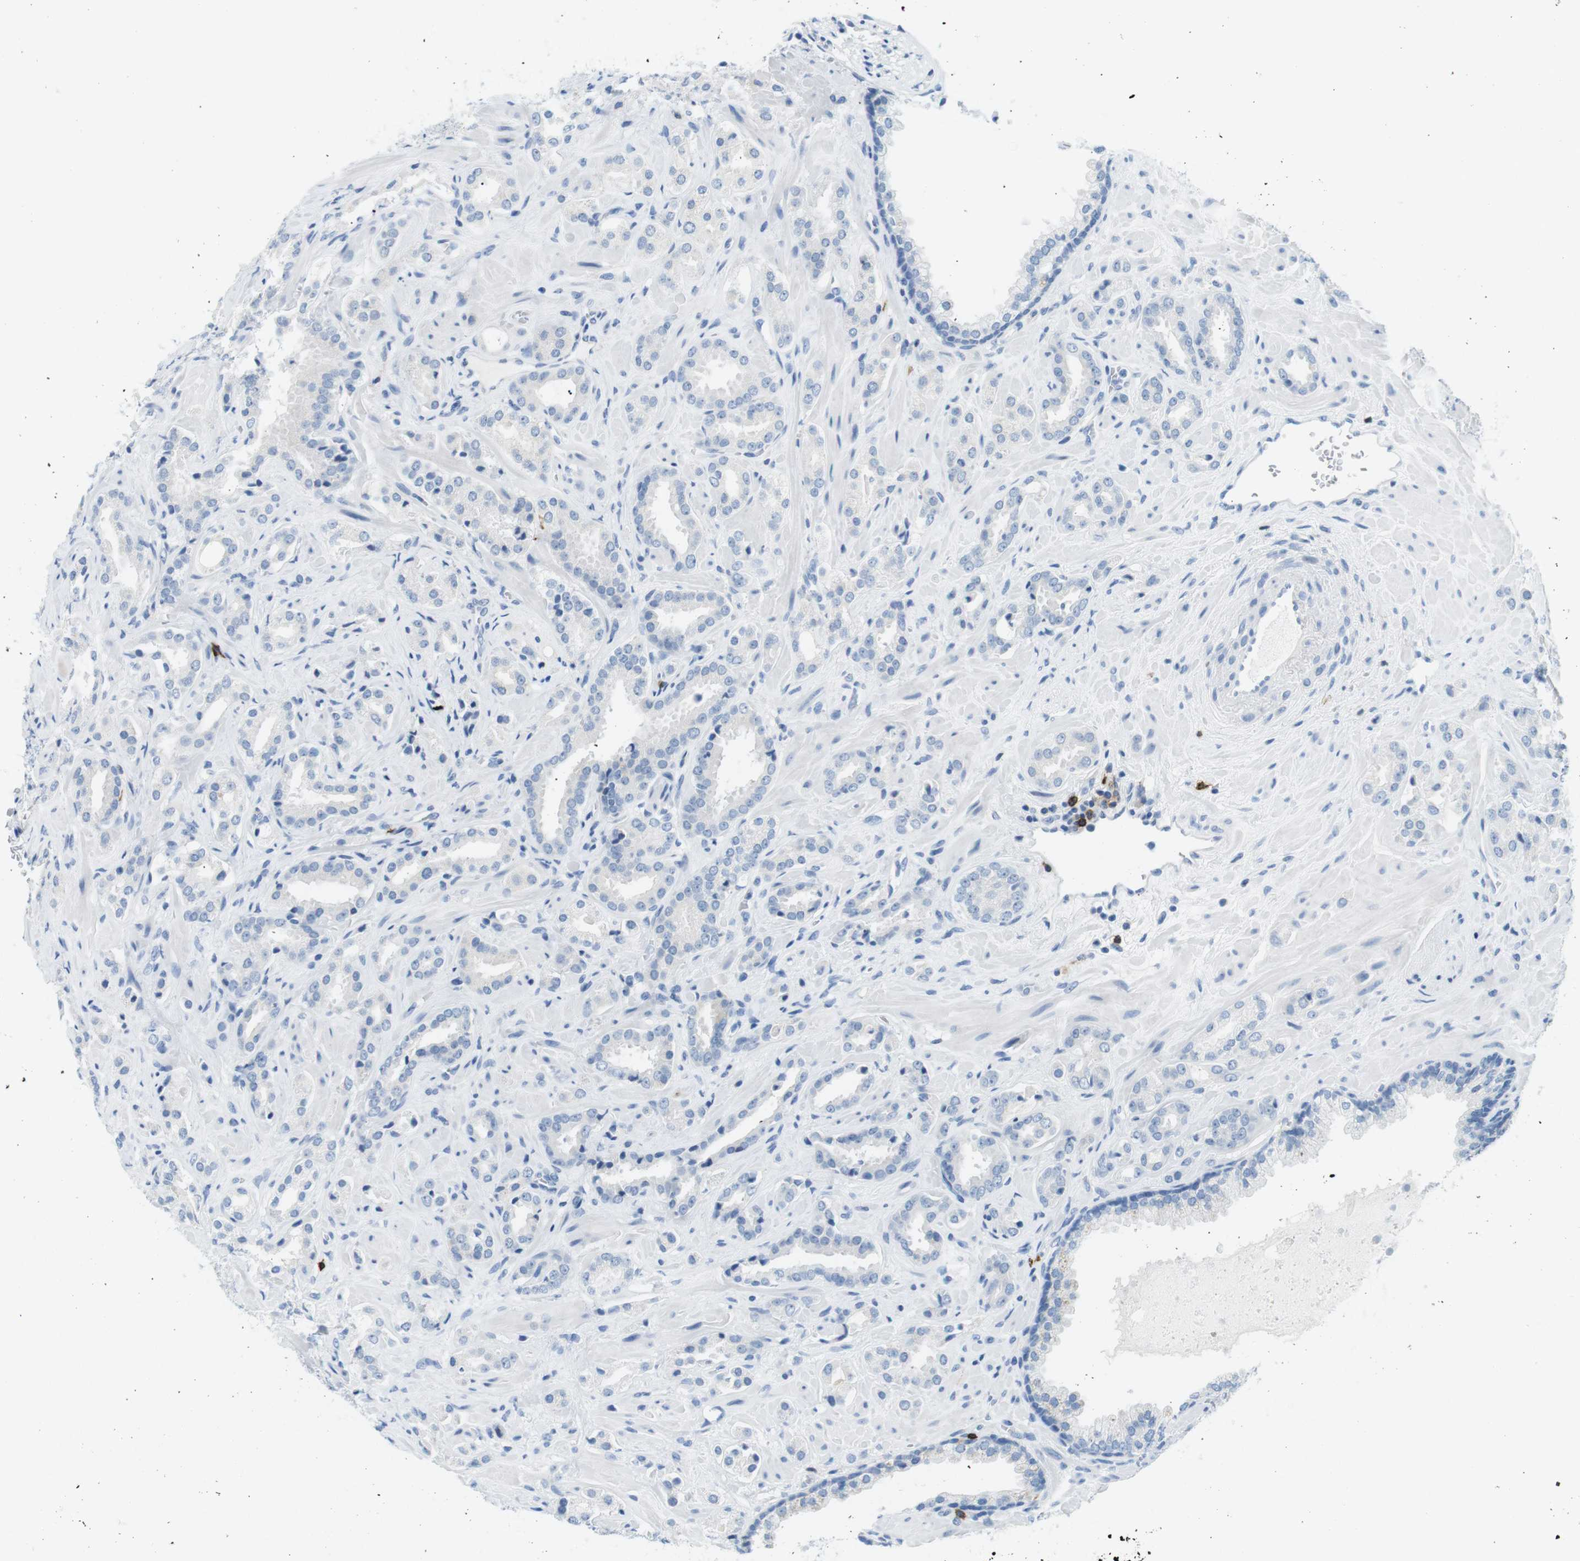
{"staining": {"intensity": "negative", "quantity": "none", "location": "none"}, "tissue": "prostate cancer", "cell_type": "Tumor cells", "image_type": "cancer", "snomed": [{"axis": "morphology", "description": "Adenocarcinoma, High grade"}, {"axis": "topography", "description": "Prostate"}], "caption": "An IHC image of prostate adenocarcinoma (high-grade) is shown. There is no staining in tumor cells of prostate adenocarcinoma (high-grade).", "gene": "TNFRSF4", "patient": {"sex": "male", "age": 64}}